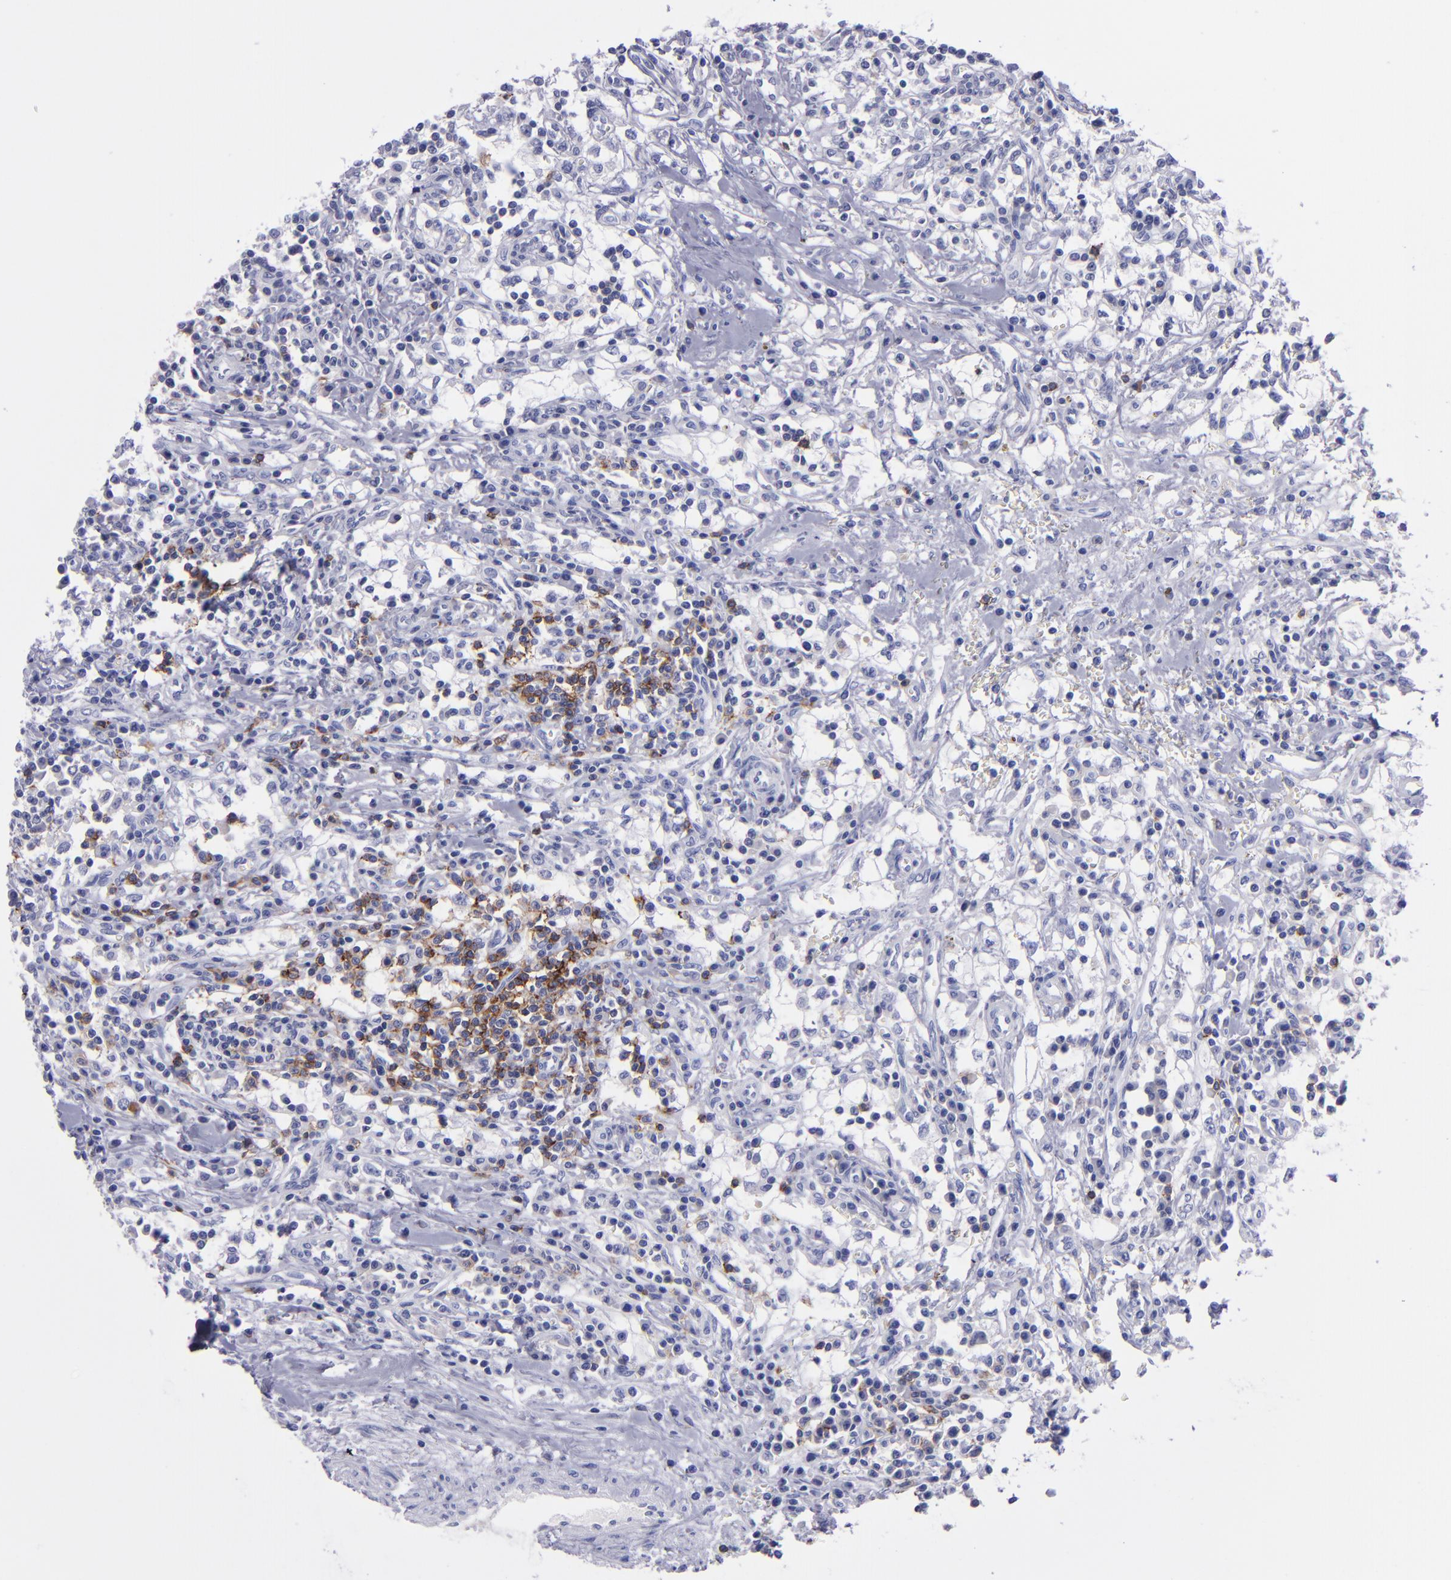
{"staining": {"intensity": "negative", "quantity": "none", "location": "none"}, "tissue": "renal cancer", "cell_type": "Tumor cells", "image_type": "cancer", "snomed": [{"axis": "morphology", "description": "Adenocarcinoma, NOS"}, {"axis": "topography", "description": "Kidney"}], "caption": "This is an IHC image of human renal cancer (adenocarcinoma). There is no positivity in tumor cells.", "gene": "CD37", "patient": {"sex": "male", "age": 82}}